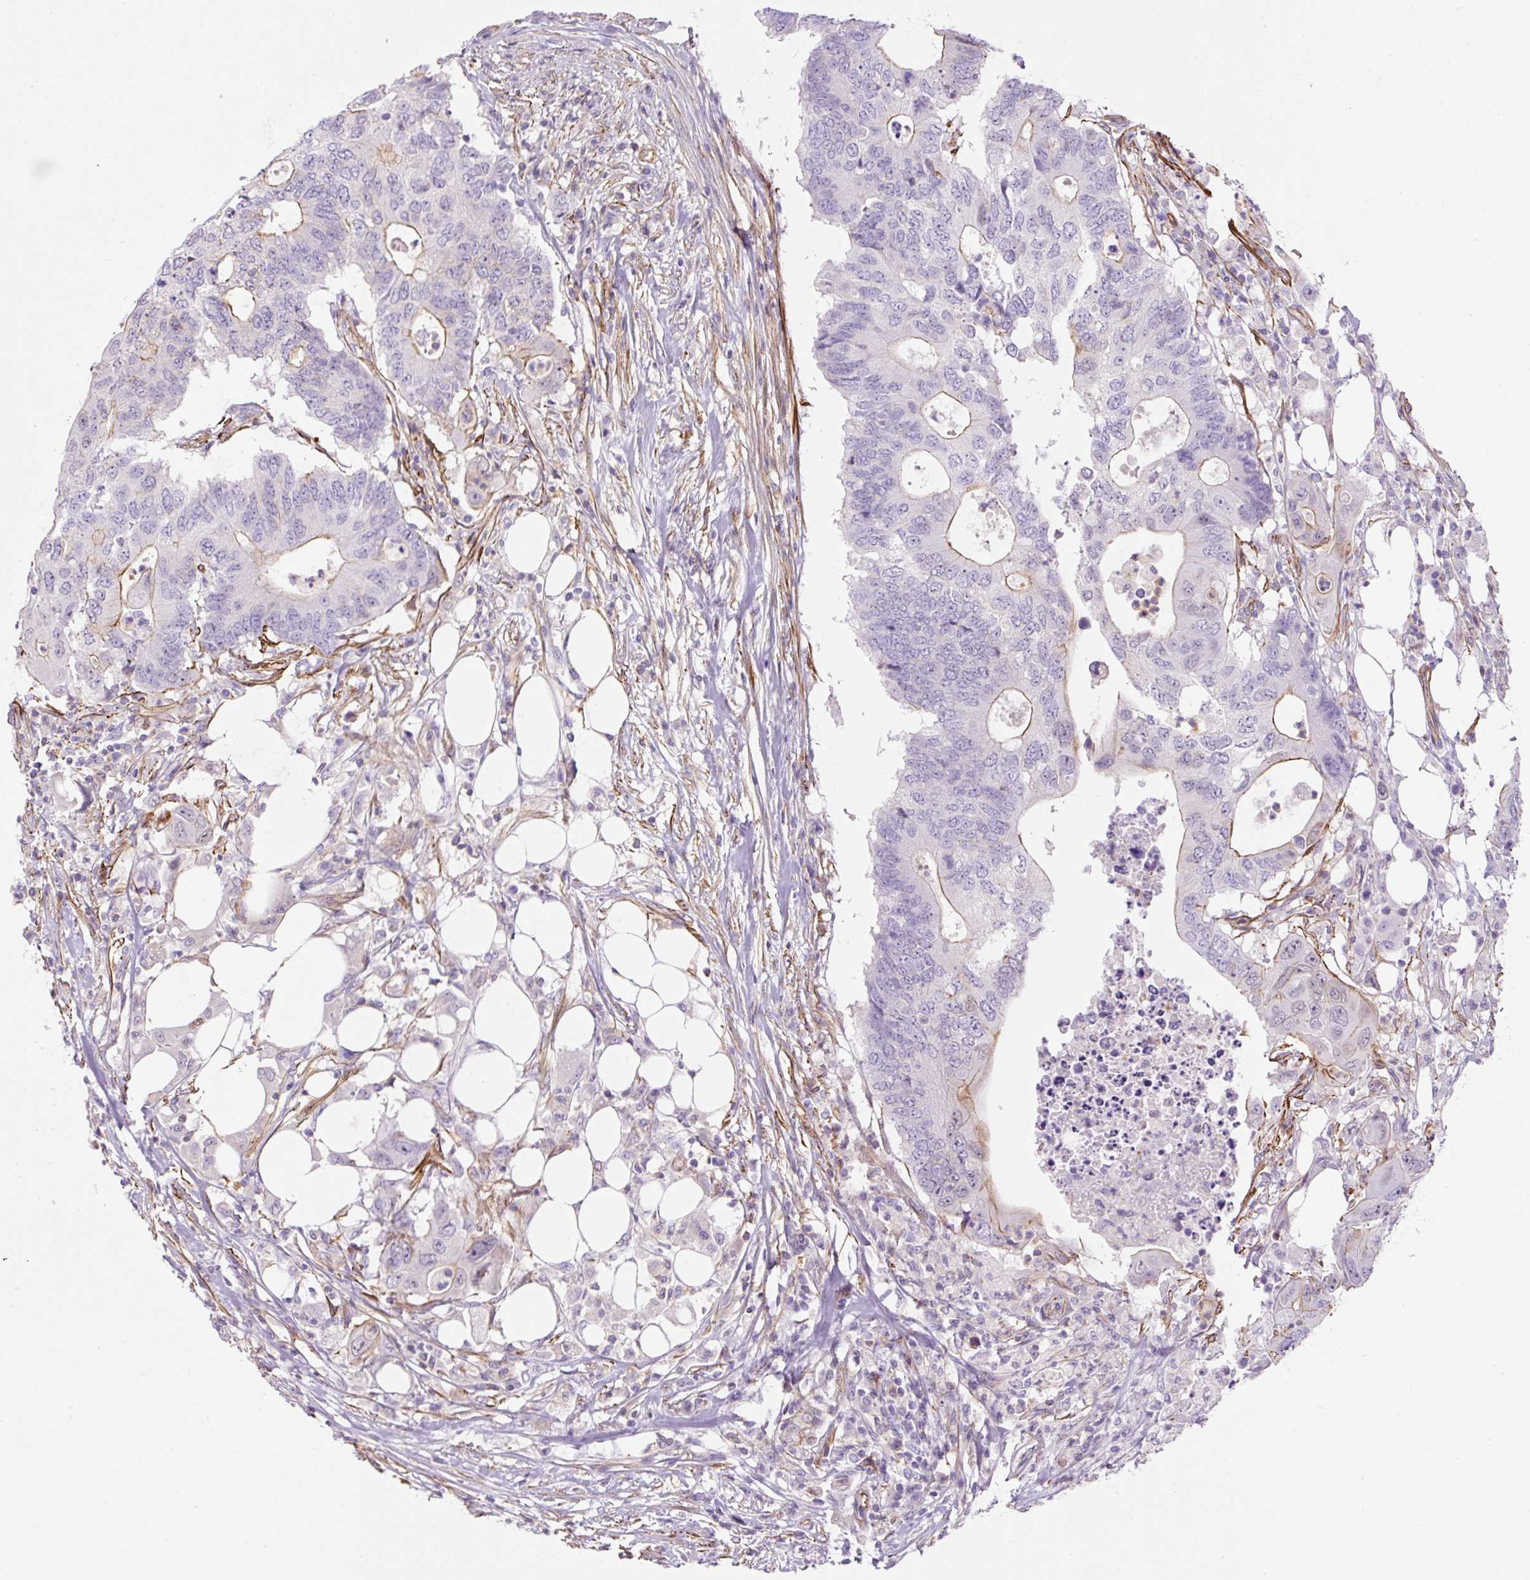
{"staining": {"intensity": "weak", "quantity": "<25%", "location": "cytoplasmic/membranous"}, "tissue": "colorectal cancer", "cell_type": "Tumor cells", "image_type": "cancer", "snomed": [{"axis": "morphology", "description": "Adenocarcinoma, NOS"}, {"axis": "topography", "description": "Colon"}], "caption": "The micrograph displays no staining of tumor cells in colorectal cancer (adenocarcinoma). Nuclei are stained in blue.", "gene": "B3GALT5", "patient": {"sex": "male", "age": 71}}